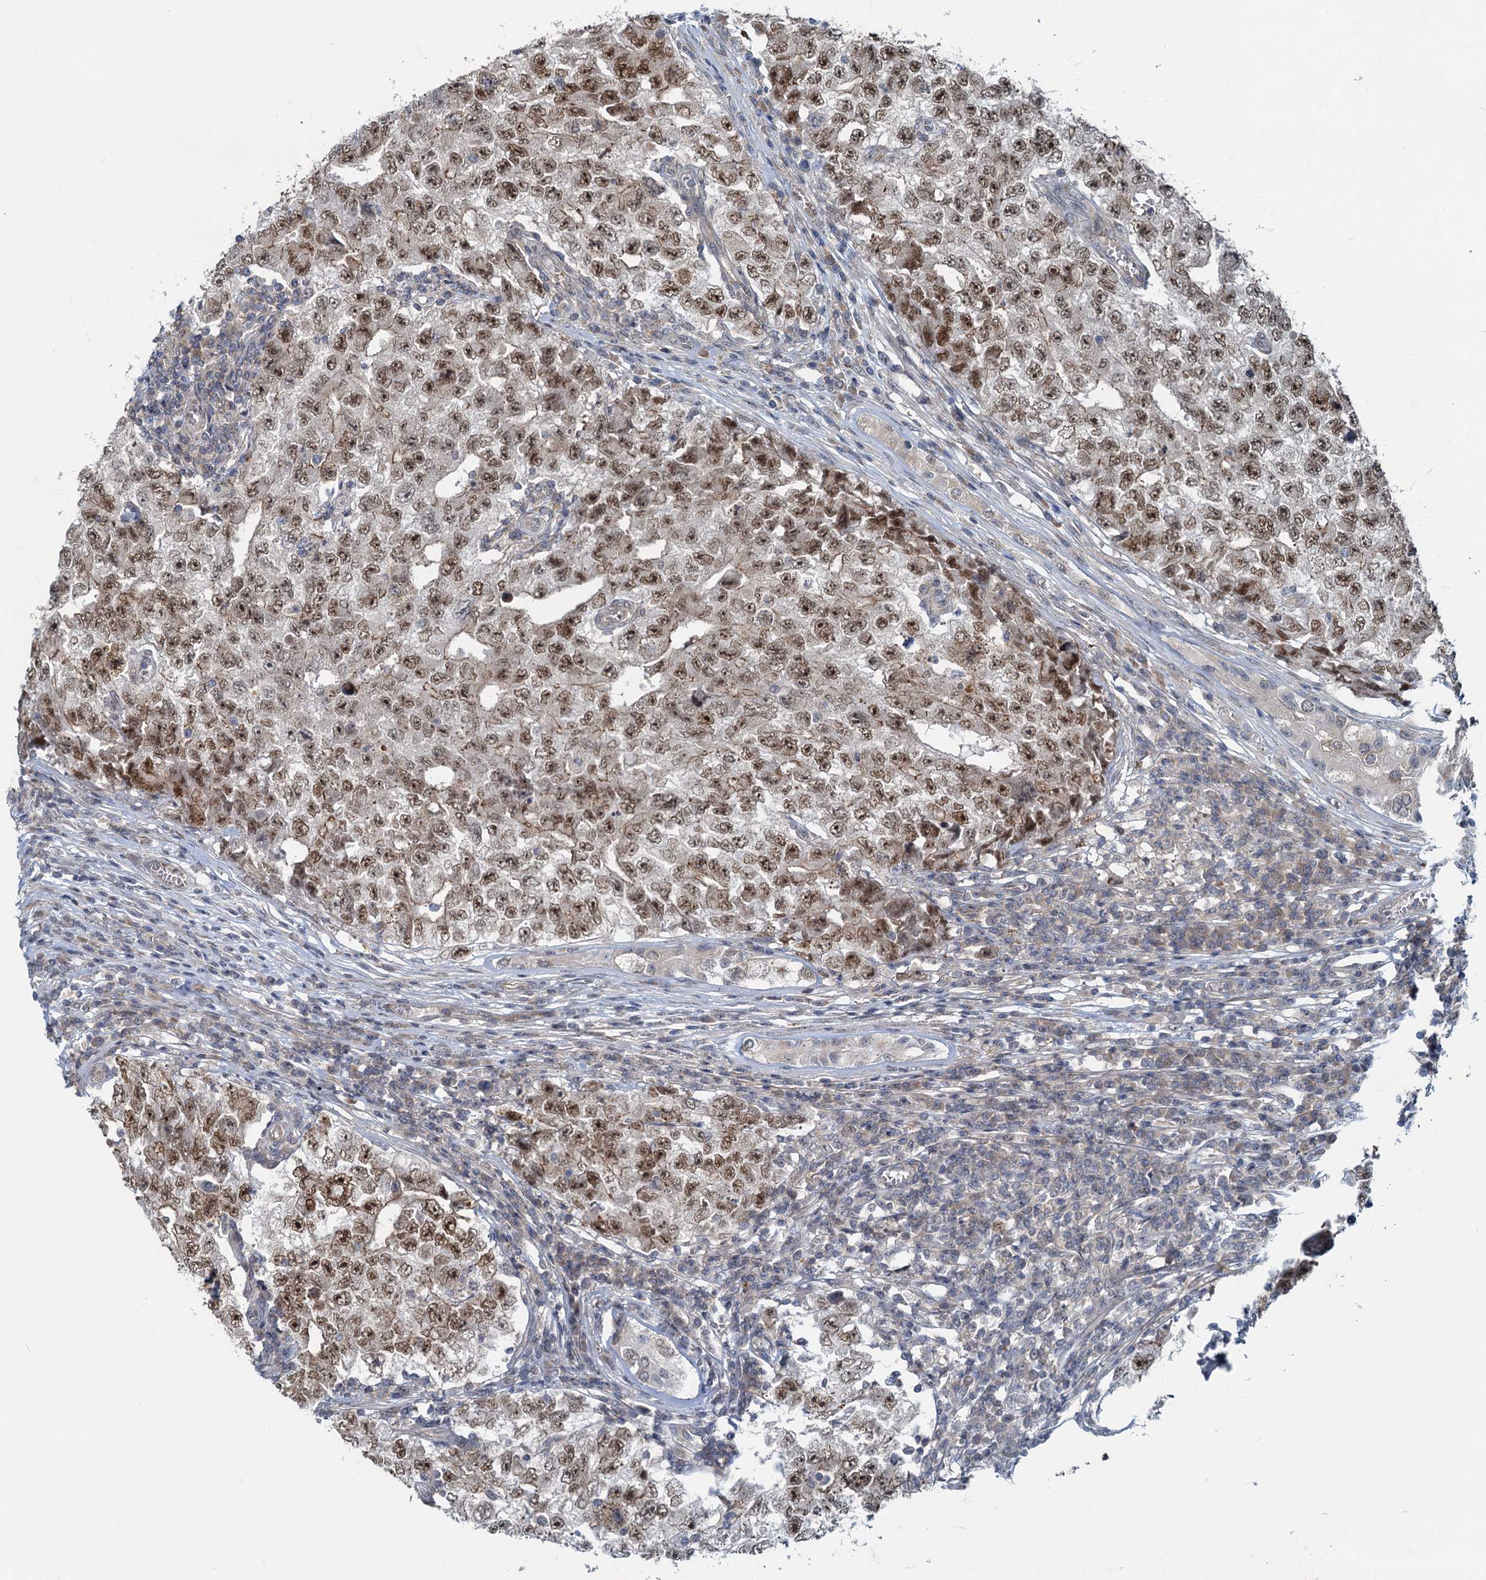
{"staining": {"intensity": "moderate", "quantity": "25%-75%", "location": "nuclear"}, "tissue": "testis cancer", "cell_type": "Tumor cells", "image_type": "cancer", "snomed": [{"axis": "morphology", "description": "Carcinoma, Embryonal, NOS"}, {"axis": "topography", "description": "Testis"}], "caption": "DAB (3,3'-diaminobenzidine) immunohistochemical staining of testis cancer (embryonal carcinoma) demonstrates moderate nuclear protein staining in about 25%-75% of tumor cells. The protein is shown in brown color, while the nuclei are stained blue.", "gene": "ADCY2", "patient": {"sex": "male", "age": 17}}